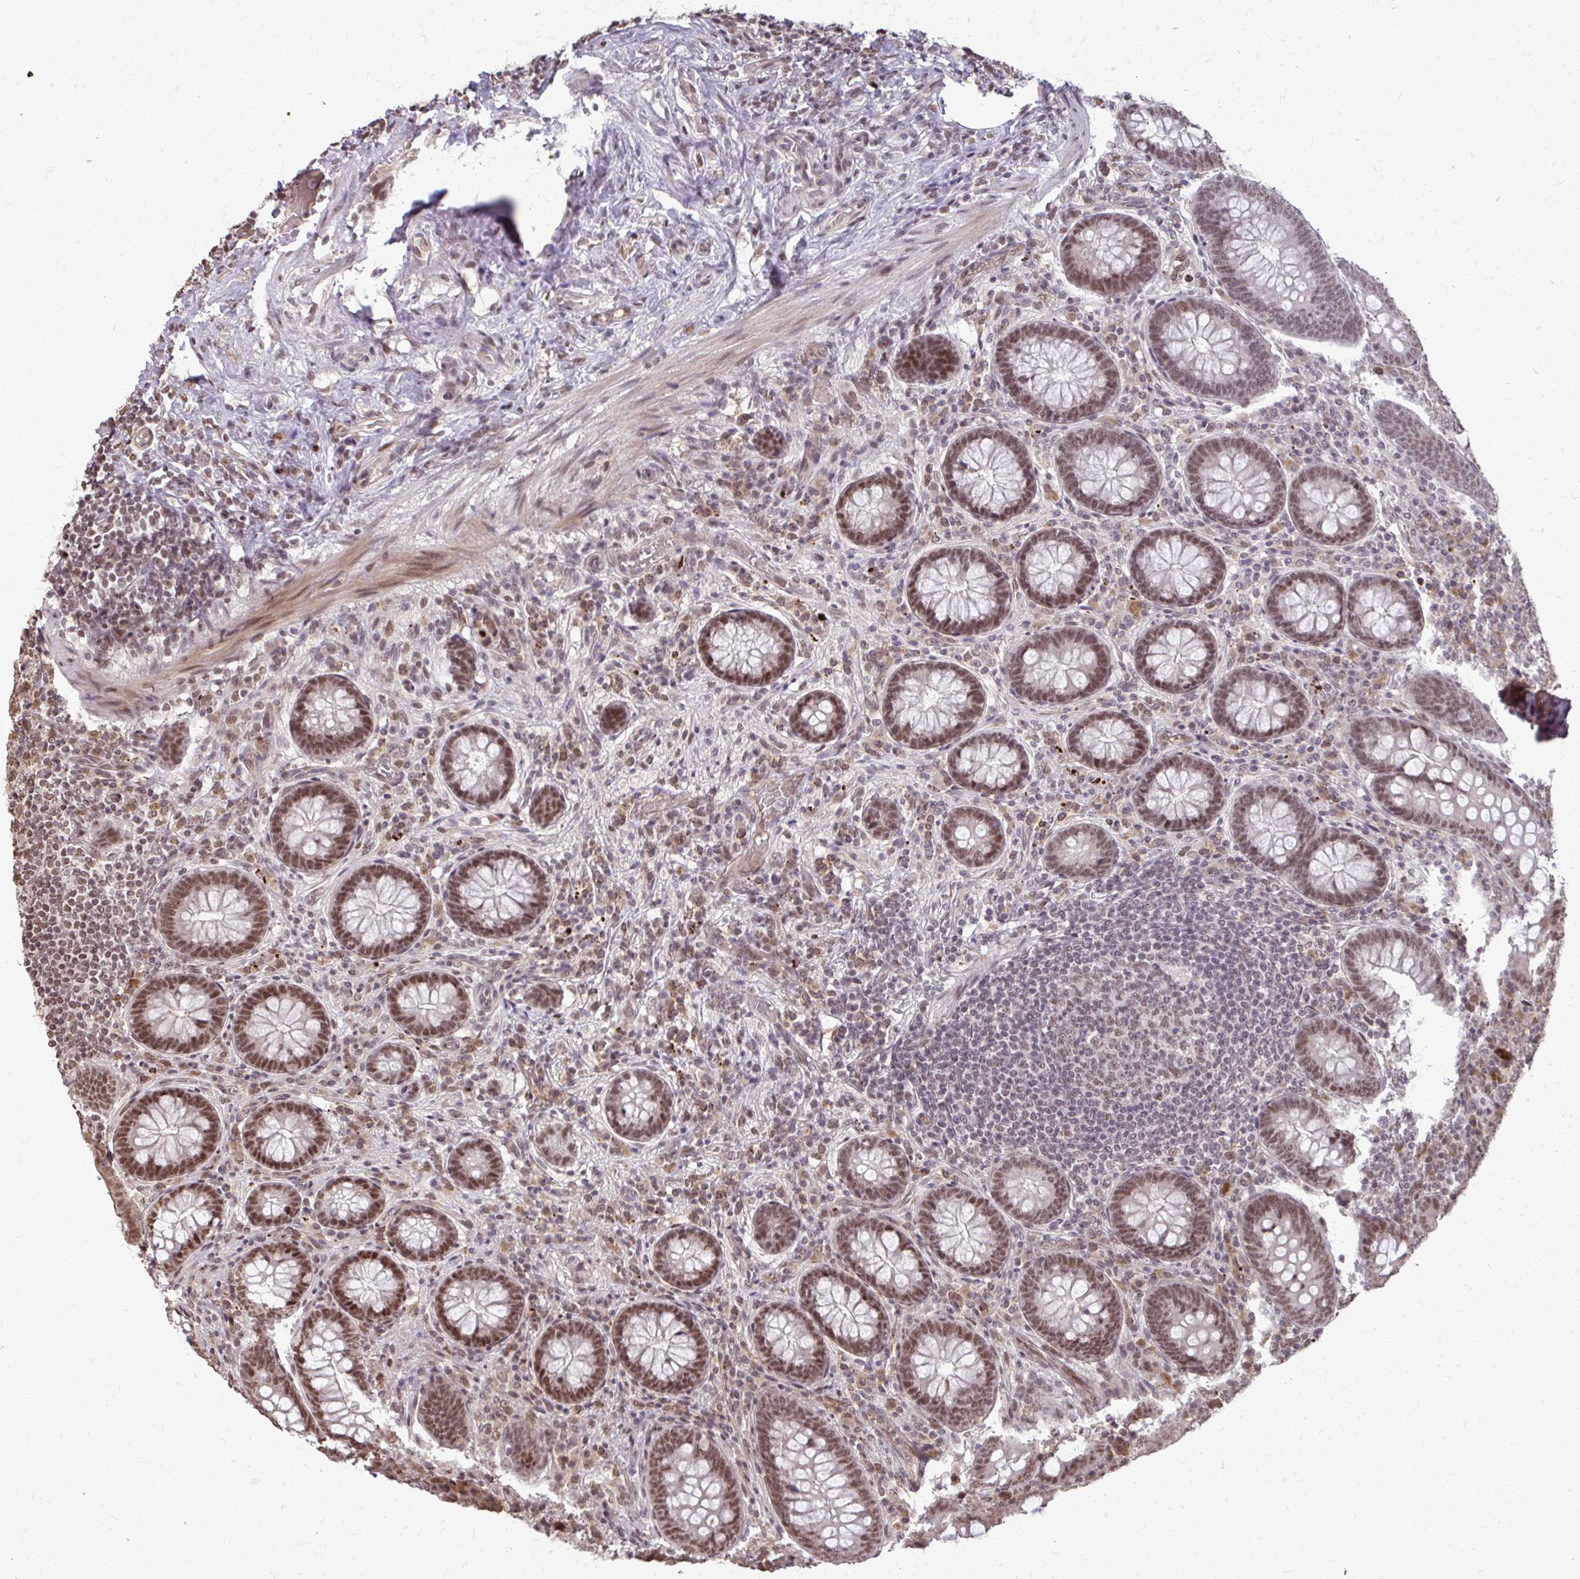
{"staining": {"intensity": "moderate", "quantity": ">75%", "location": "nuclear"}, "tissue": "appendix", "cell_type": "Glandular cells", "image_type": "normal", "snomed": [{"axis": "morphology", "description": "Normal tissue, NOS"}, {"axis": "topography", "description": "Appendix"}], "caption": "IHC histopathology image of normal appendix stained for a protein (brown), which exhibits medium levels of moderate nuclear expression in approximately >75% of glandular cells.", "gene": "SS18", "patient": {"sex": "male", "age": 71}}